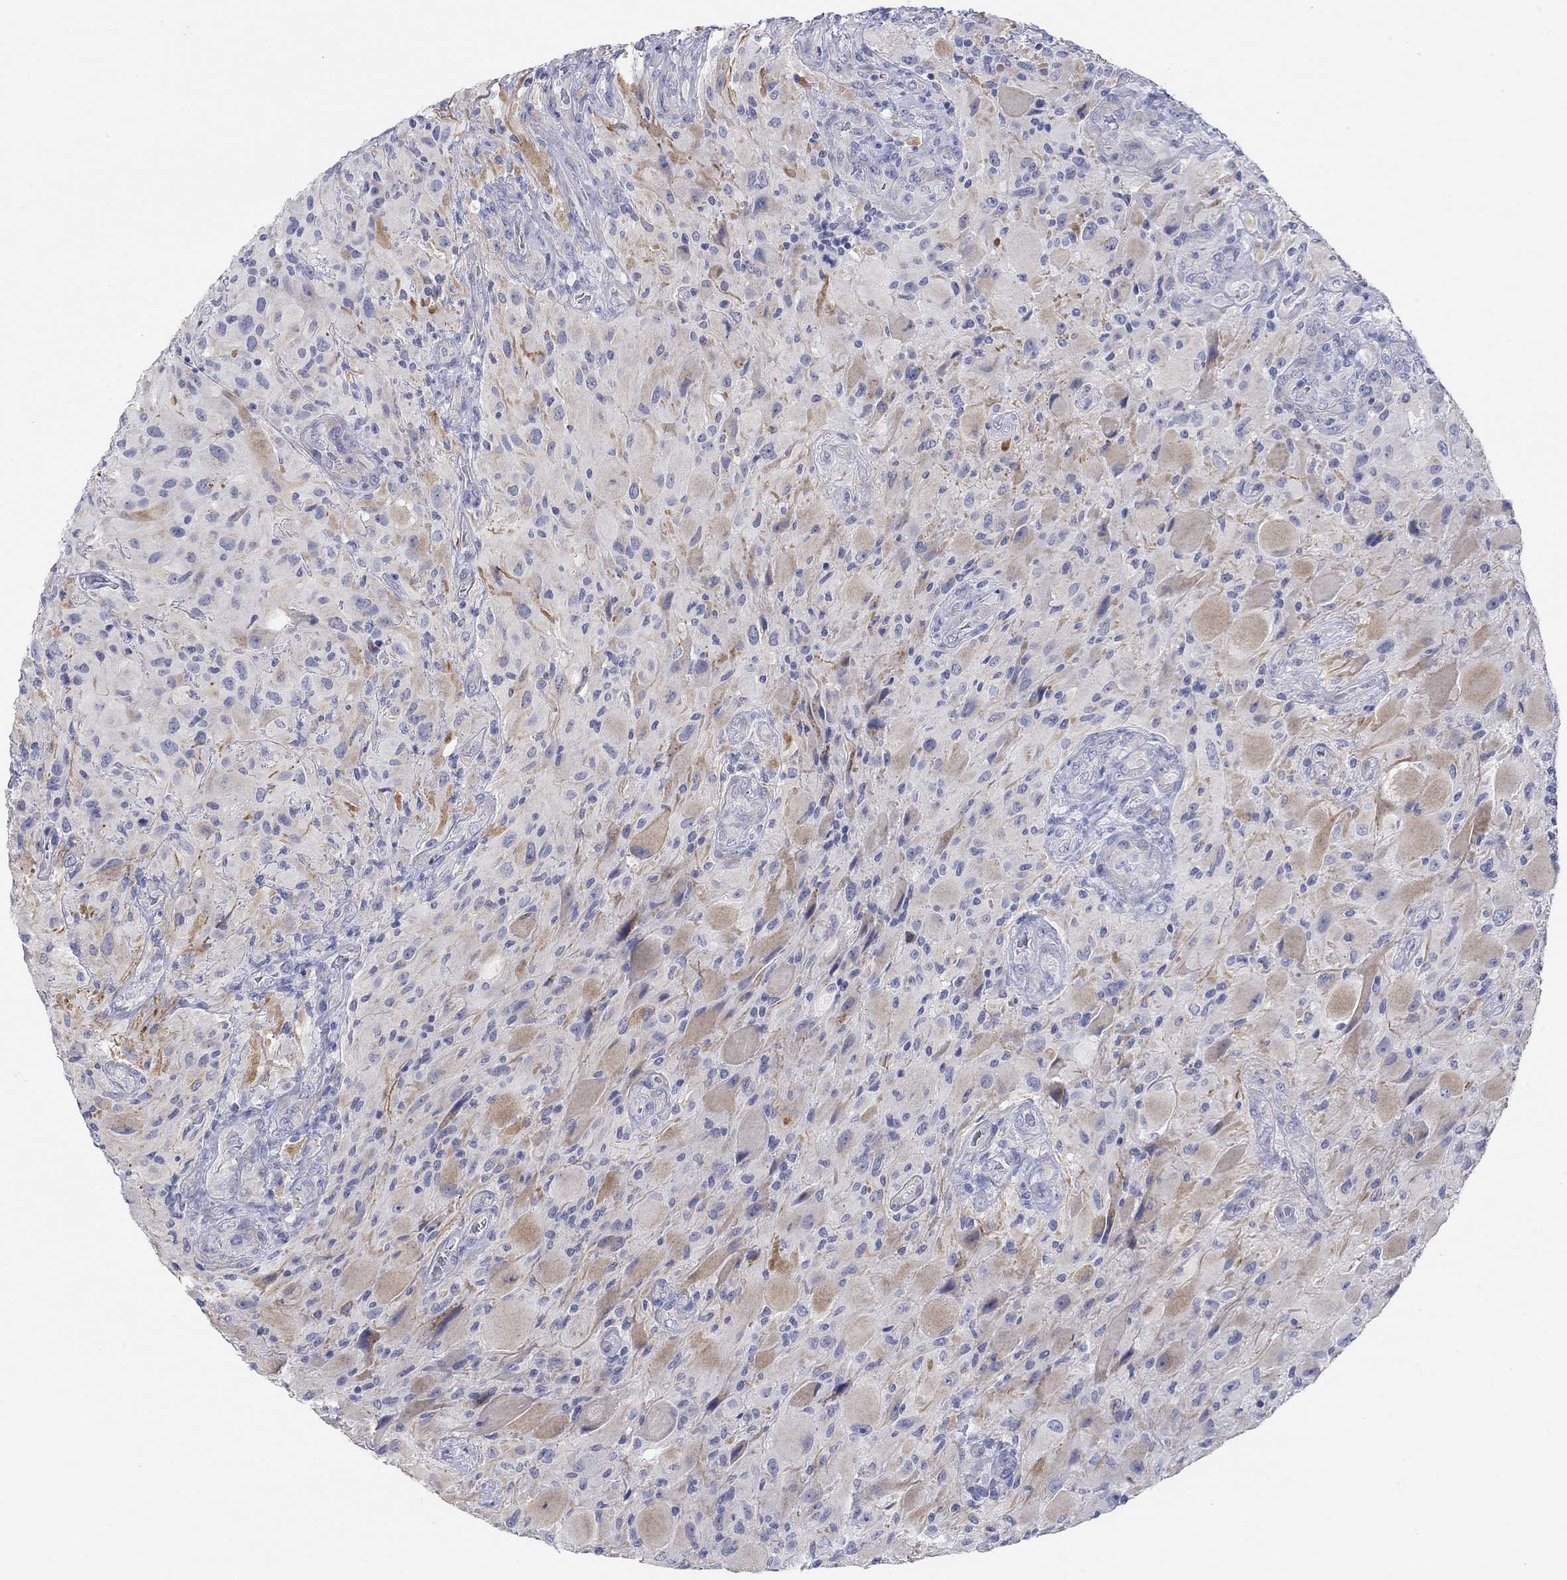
{"staining": {"intensity": "moderate", "quantity": "<25%", "location": "cytoplasmic/membranous"}, "tissue": "glioma", "cell_type": "Tumor cells", "image_type": "cancer", "snomed": [{"axis": "morphology", "description": "Glioma, malignant, High grade"}, {"axis": "topography", "description": "Cerebral cortex"}], "caption": "This image shows immunohistochemistry staining of high-grade glioma (malignant), with low moderate cytoplasmic/membranous expression in approximately <25% of tumor cells.", "gene": "KRT222", "patient": {"sex": "male", "age": 35}}